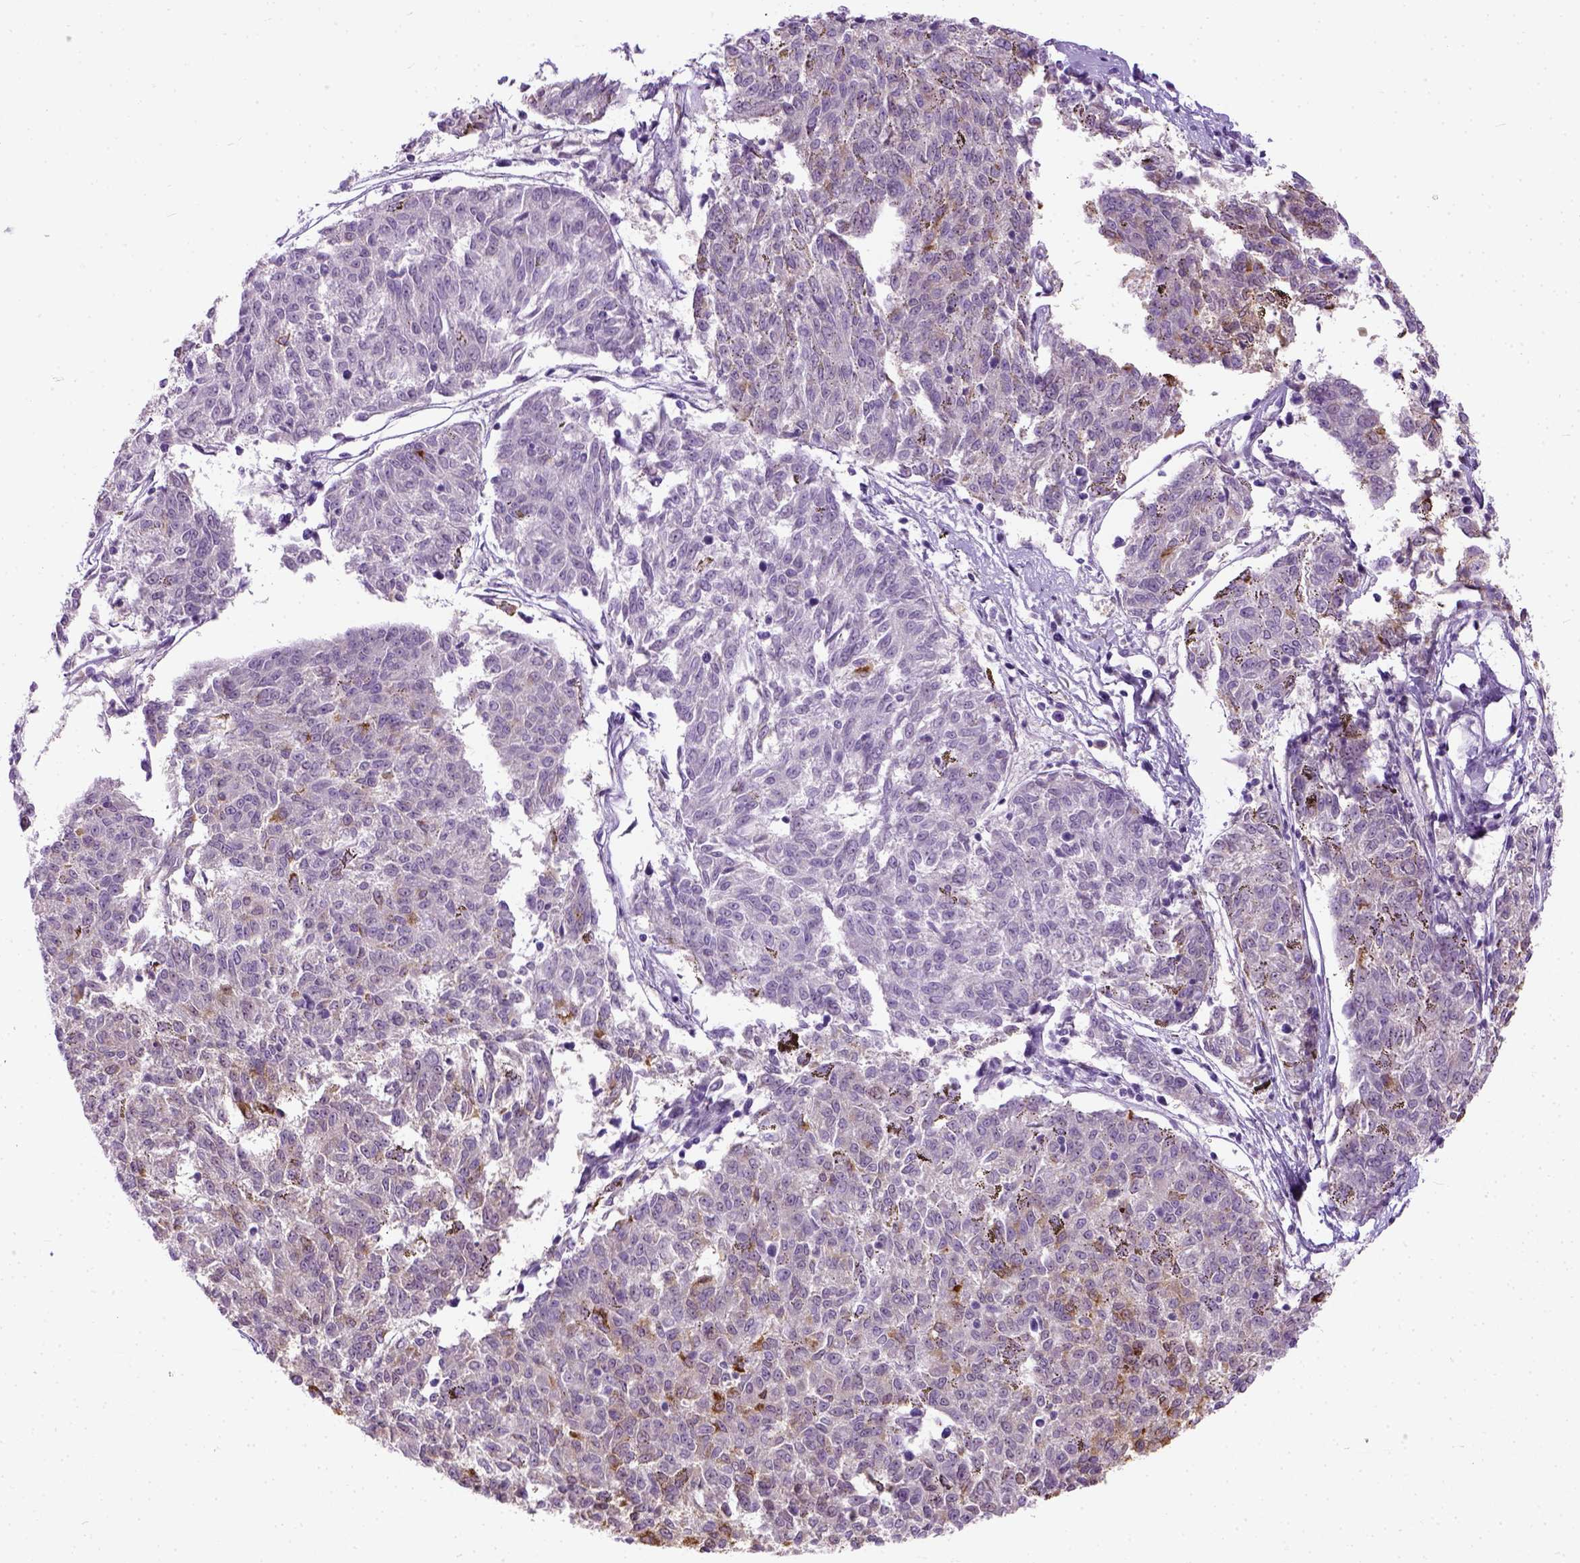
{"staining": {"intensity": "weak", "quantity": "<25%", "location": "cytoplasmic/membranous"}, "tissue": "melanoma", "cell_type": "Tumor cells", "image_type": "cancer", "snomed": [{"axis": "morphology", "description": "Malignant melanoma, NOS"}, {"axis": "topography", "description": "Skin"}], "caption": "Immunohistochemistry histopathology image of melanoma stained for a protein (brown), which demonstrates no staining in tumor cells.", "gene": "MAPT", "patient": {"sex": "female", "age": 72}}